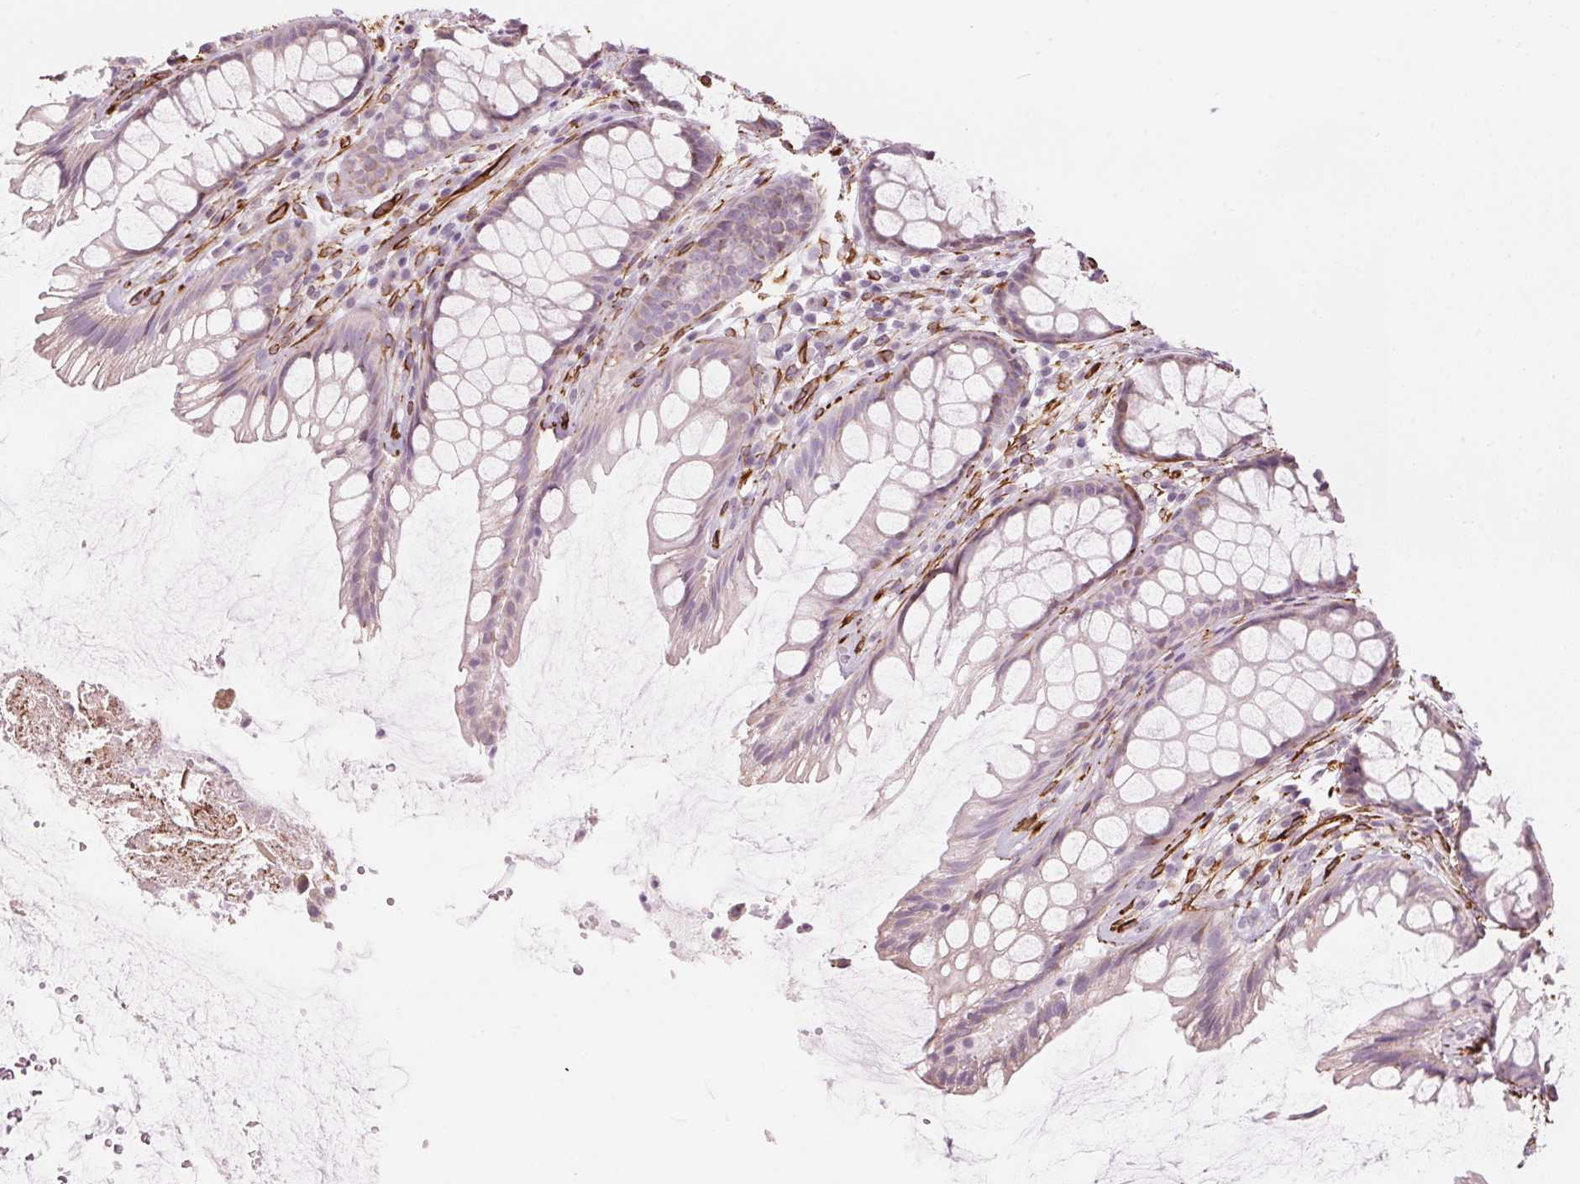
{"staining": {"intensity": "negative", "quantity": "none", "location": "none"}, "tissue": "rectum", "cell_type": "Glandular cells", "image_type": "normal", "snomed": [{"axis": "morphology", "description": "Normal tissue, NOS"}, {"axis": "topography", "description": "Rectum"}], "caption": "Glandular cells are negative for brown protein staining in benign rectum. (Stains: DAB immunohistochemistry with hematoxylin counter stain, Microscopy: brightfield microscopy at high magnification).", "gene": "CLPS", "patient": {"sex": "male", "age": 72}}